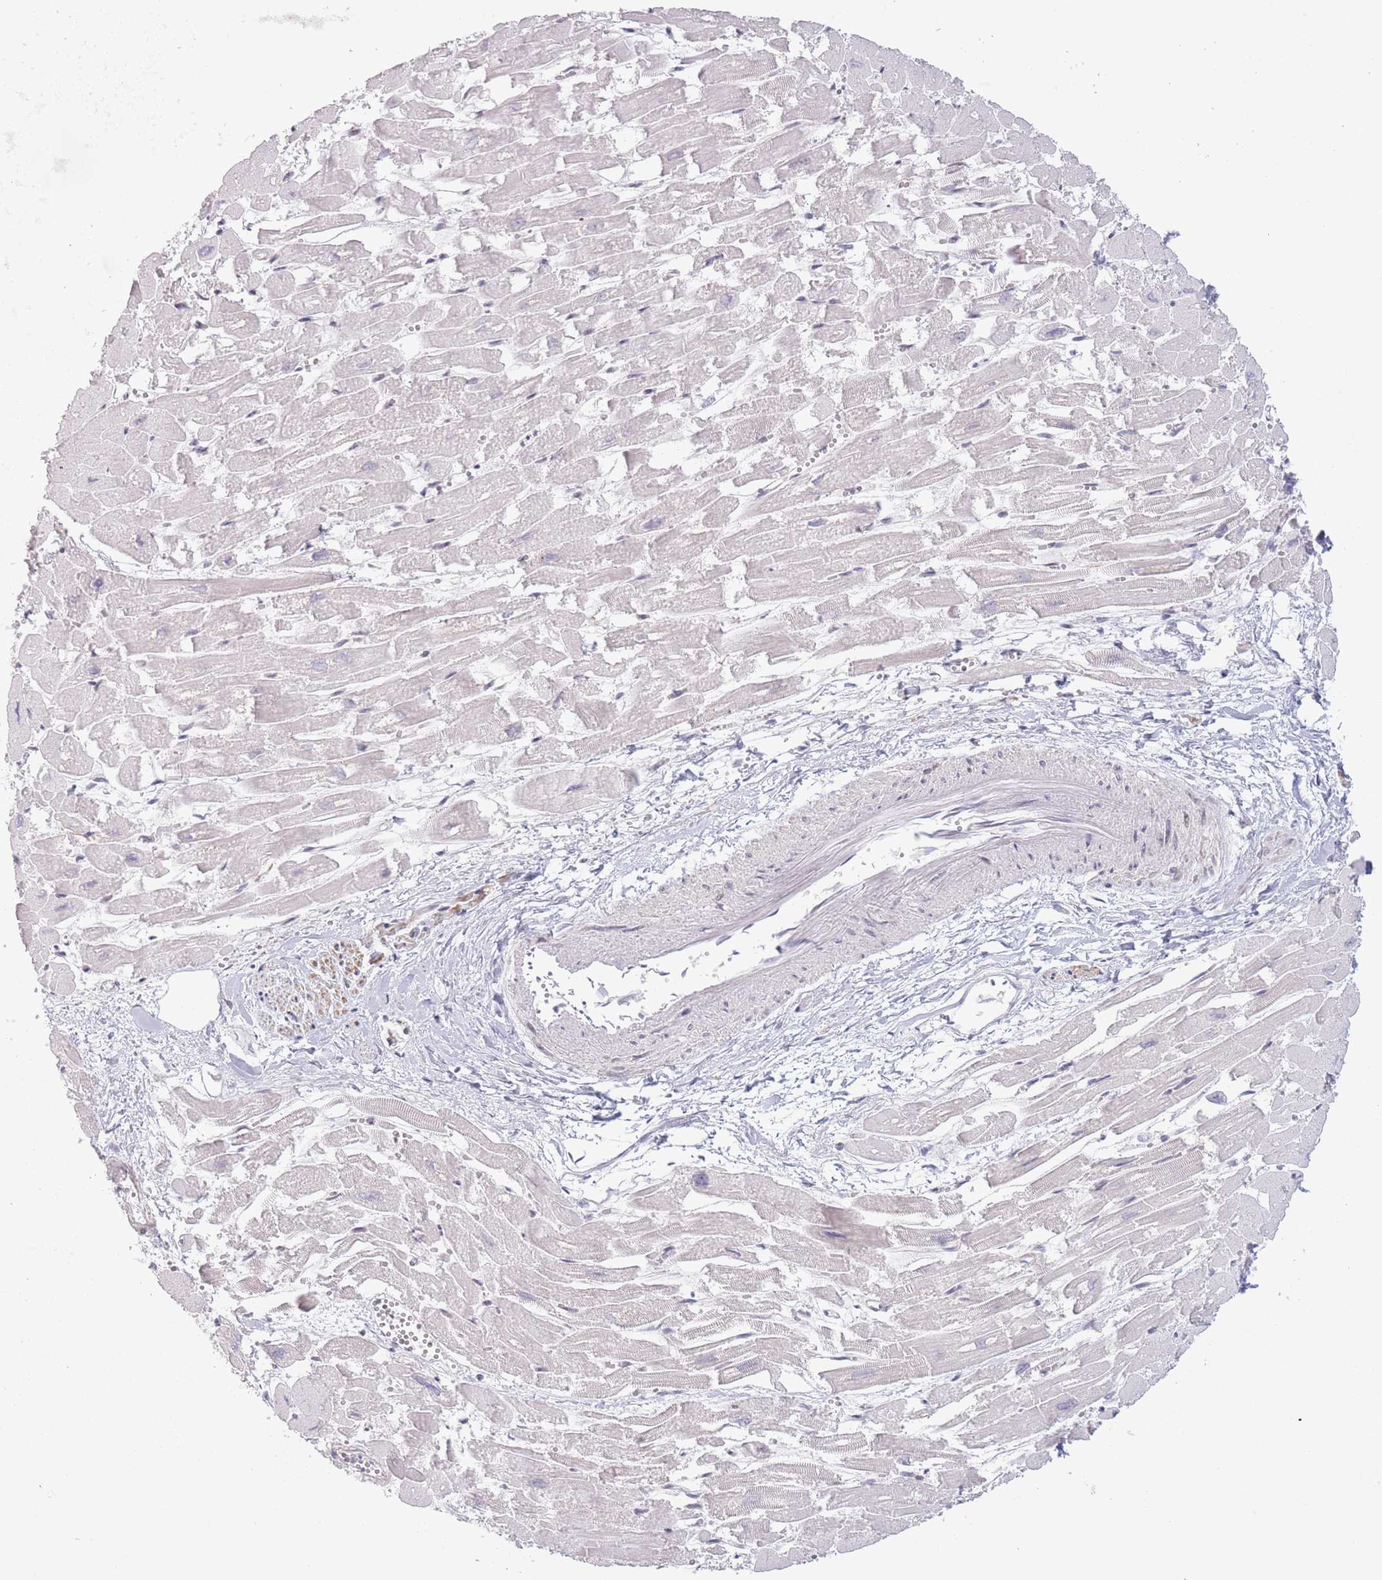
{"staining": {"intensity": "weak", "quantity": "<25%", "location": "cytoplasmic/membranous"}, "tissue": "heart muscle", "cell_type": "Cardiomyocytes", "image_type": "normal", "snomed": [{"axis": "morphology", "description": "Normal tissue, NOS"}, {"axis": "topography", "description": "Heart"}], "caption": "IHC micrograph of normal heart muscle stained for a protein (brown), which reveals no positivity in cardiomyocytes.", "gene": "MRPL34", "patient": {"sex": "male", "age": 54}}